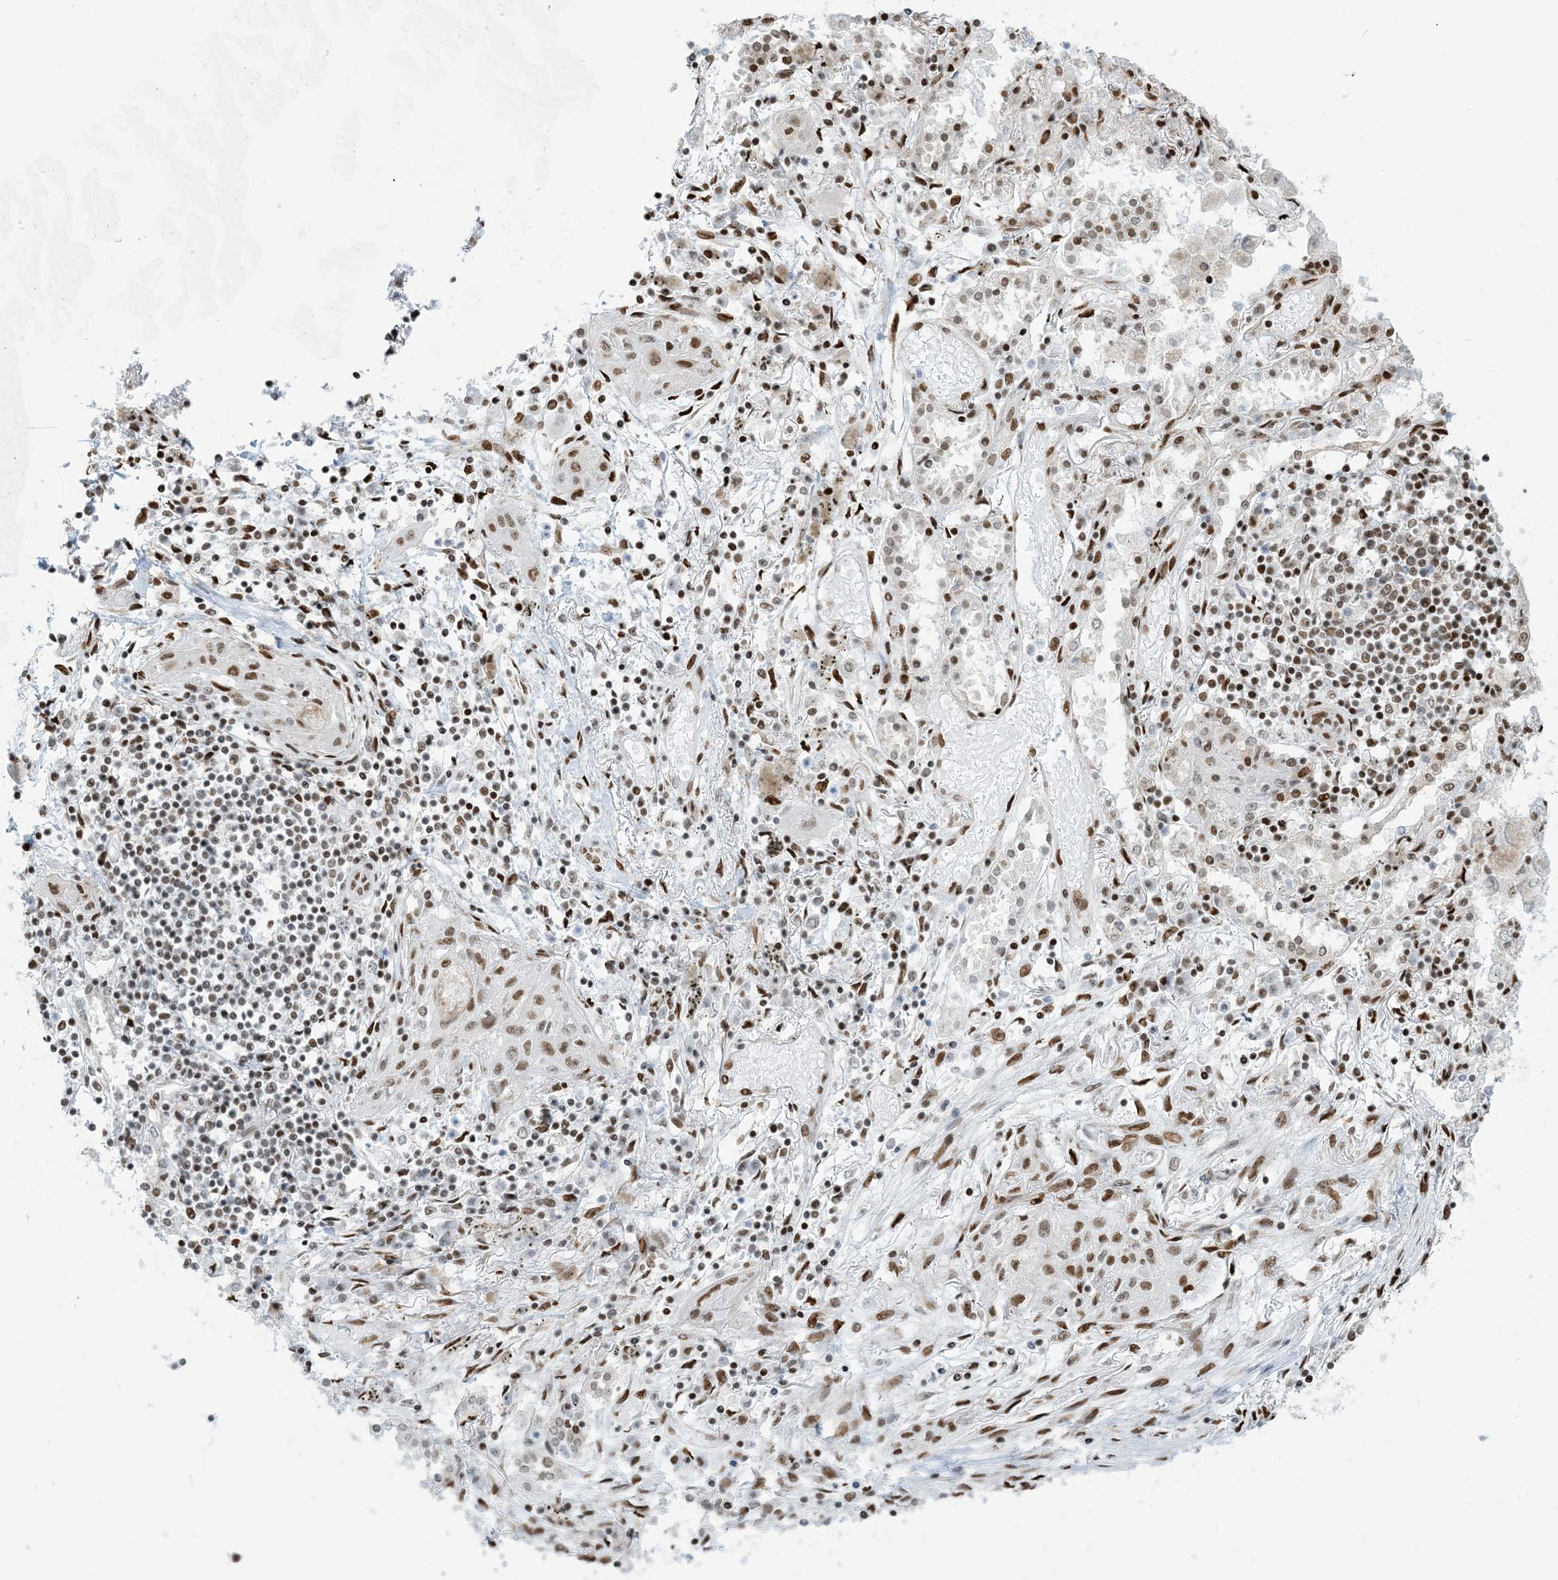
{"staining": {"intensity": "moderate", "quantity": ">75%", "location": "nuclear"}, "tissue": "lung cancer", "cell_type": "Tumor cells", "image_type": "cancer", "snomed": [{"axis": "morphology", "description": "Squamous cell carcinoma, NOS"}, {"axis": "topography", "description": "Lung"}], "caption": "Tumor cells demonstrate moderate nuclear staining in approximately >75% of cells in squamous cell carcinoma (lung).", "gene": "STAG1", "patient": {"sex": "female", "age": 47}}